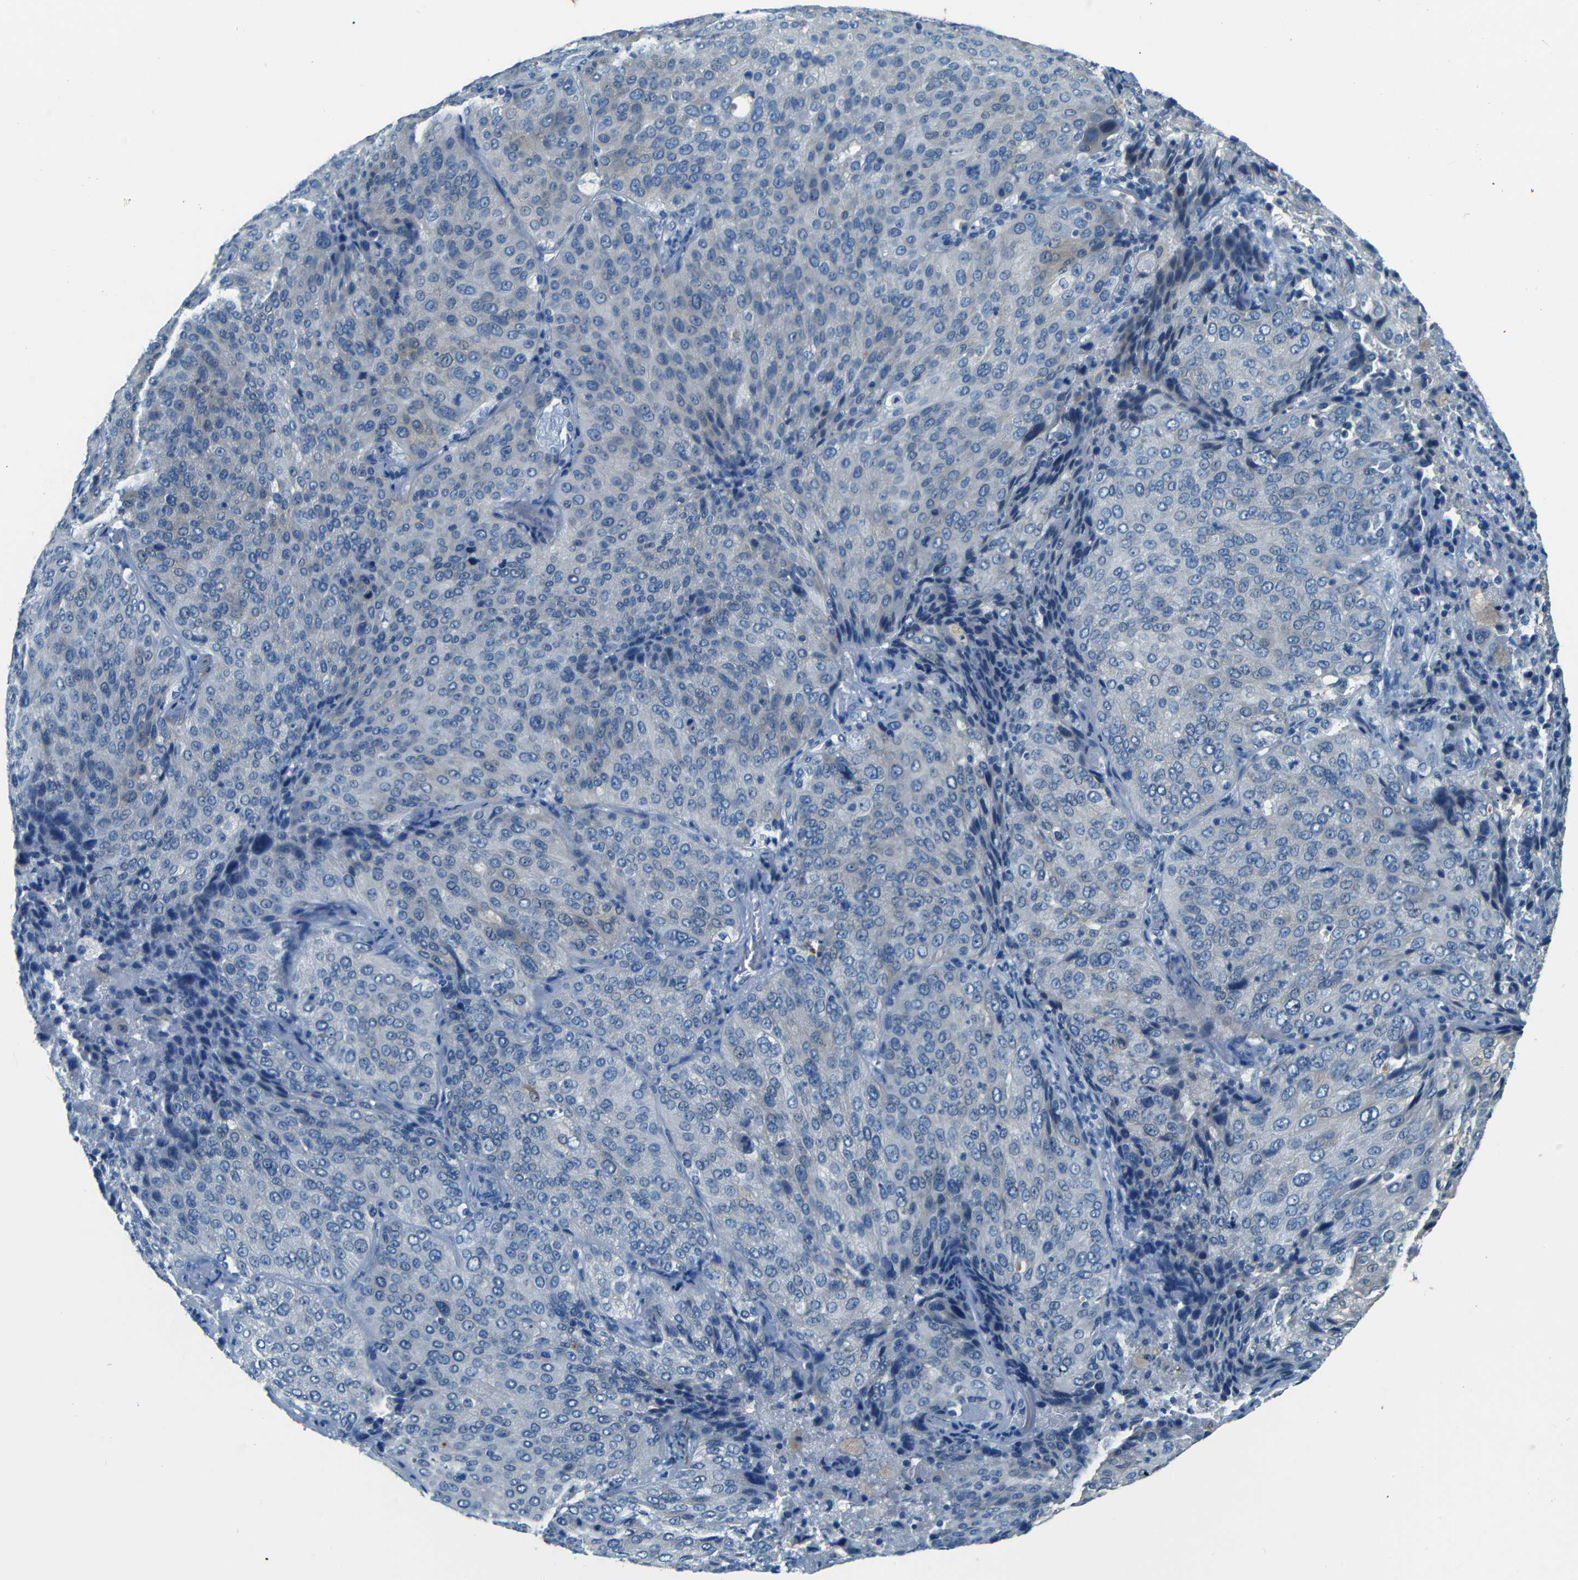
{"staining": {"intensity": "negative", "quantity": "none", "location": "none"}, "tissue": "lung cancer", "cell_type": "Tumor cells", "image_type": "cancer", "snomed": [{"axis": "morphology", "description": "Squamous cell carcinoma, NOS"}, {"axis": "topography", "description": "Lung"}], "caption": "Tumor cells are negative for protein expression in human lung cancer (squamous cell carcinoma).", "gene": "ZMAT1", "patient": {"sex": "male", "age": 54}}